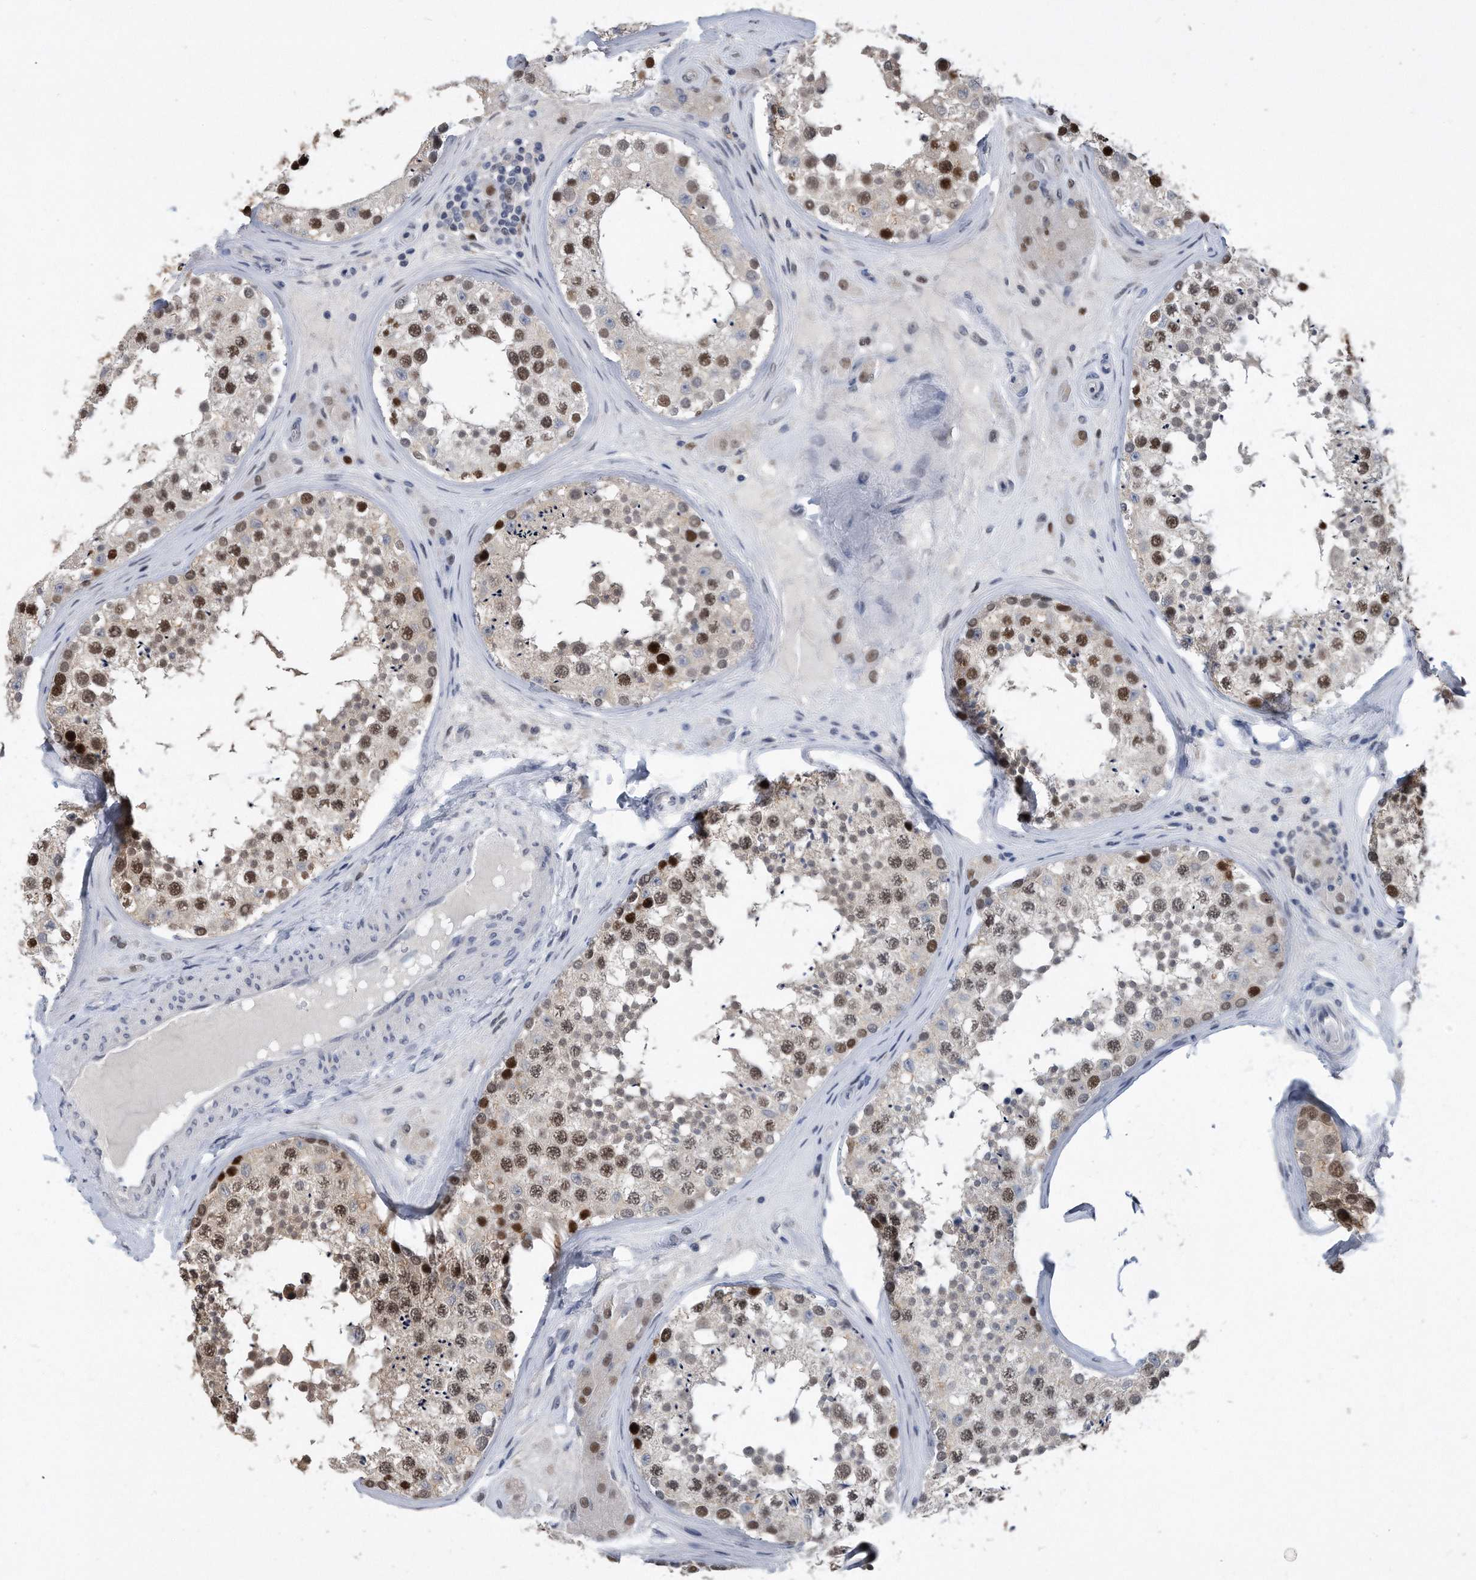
{"staining": {"intensity": "strong", "quantity": "25%-75%", "location": "nuclear"}, "tissue": "testis", "cell_type": "Cells in seminiferous ducts", "image_type": "normal", "snomed": [{"axis": "morphology", "description": "Normal tissue, NOS"}, {"axis": "topography", "description": "Testis"}], "caption": "Brown immunohistochemical staining in unremarkable testis shows strong nuclear positivity in about 25%-75% of cells in seminiferous ducts.", "gene": "PCNA", "patient": {"sex": "male", "age": 46}}